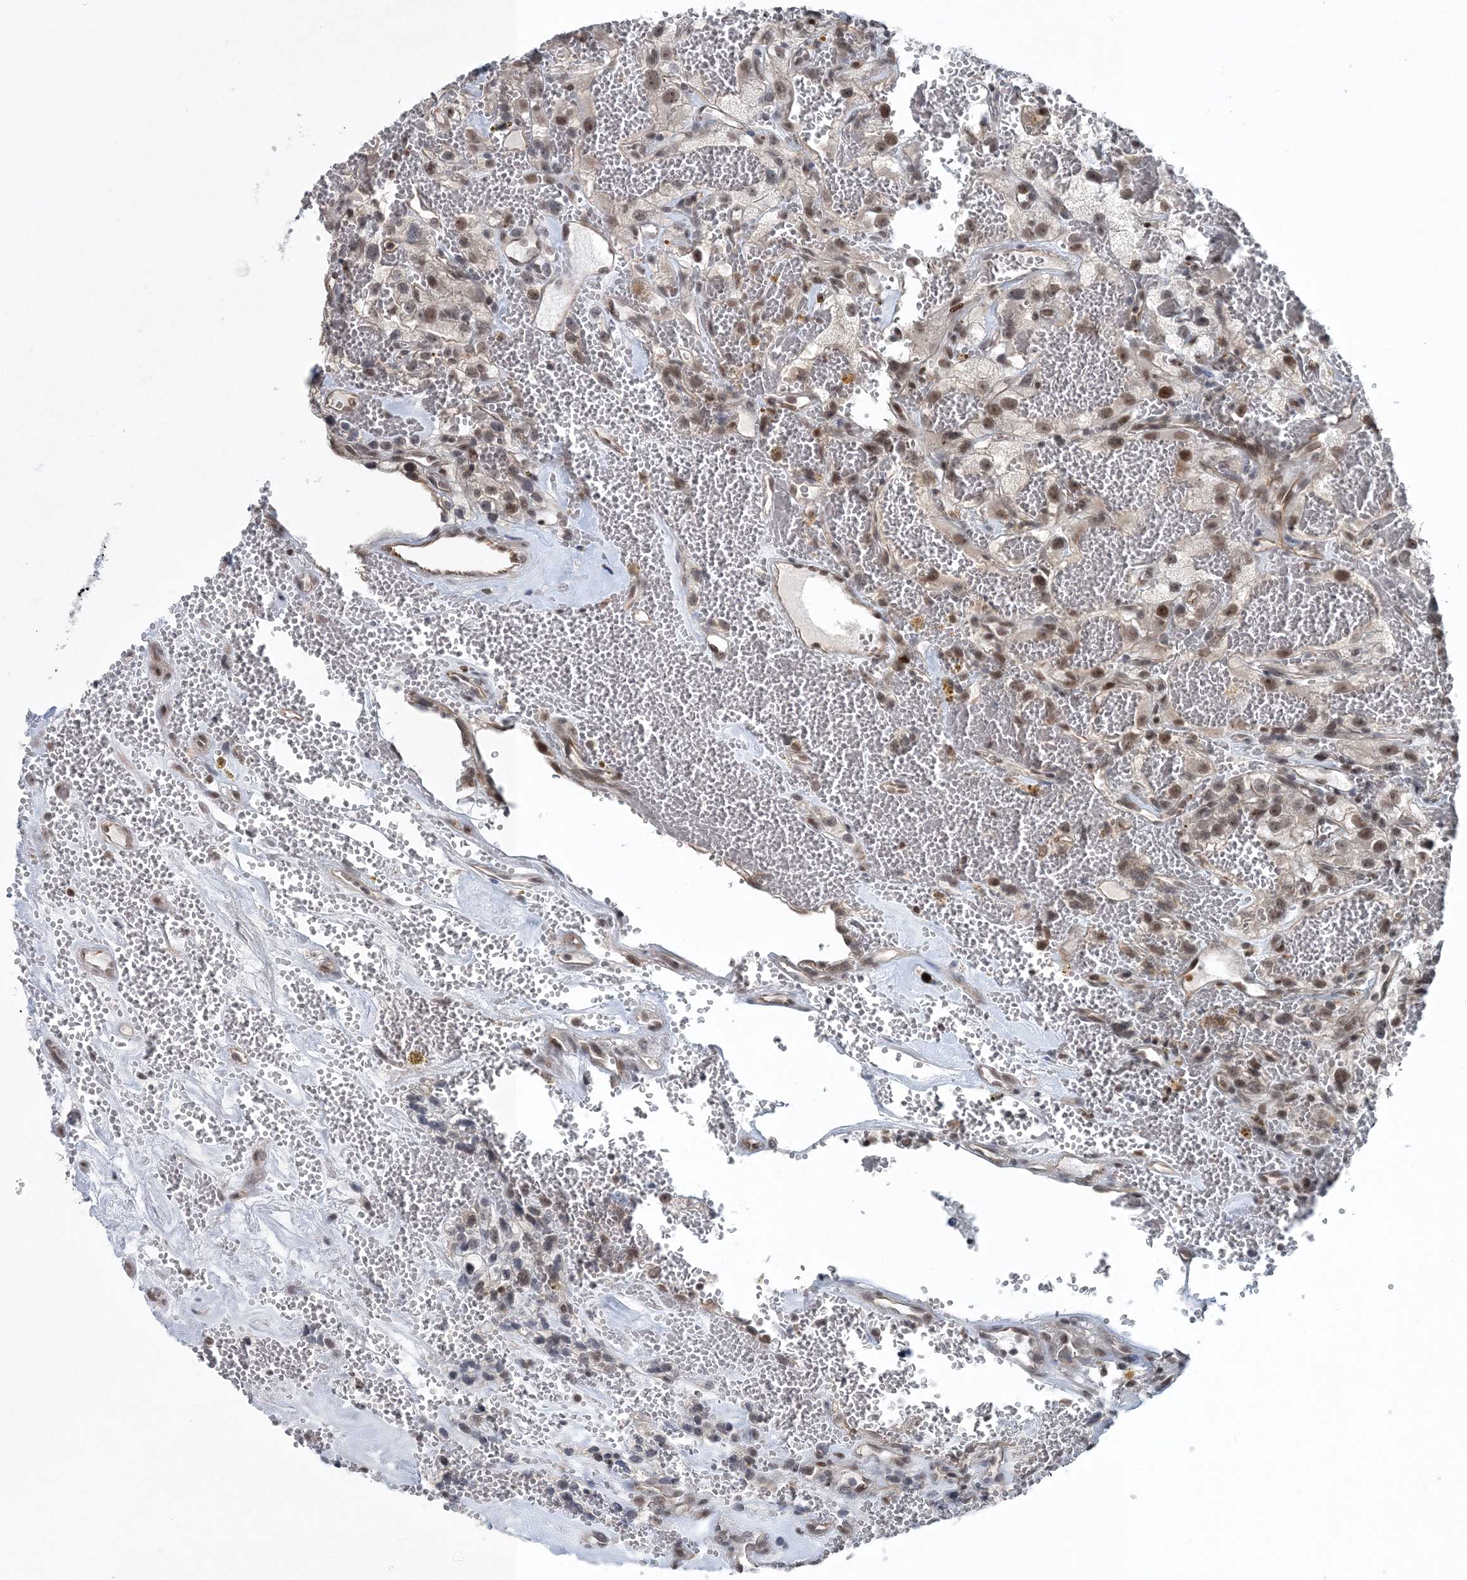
{"staining": {"intensity": "moderate", "quantity": "25%-75%", "location": "nuclear"}, "tissue": "renal cancer", "cell_type": "Tumor cells", "image_type": "cancer", "snomed": [{"axis": "morphology", "description": "Adenocarcinoma, NOS"}, {"axis": "topography", "description": "Kidney"}], "caption": "Renal adenocarcinoma stained with a brown dye reveals moderate nuclear positive positivity in about 25%-75% of tumor cells.", "gene": "PDS5A", "patient": {"sex": "female", "age": 57}}